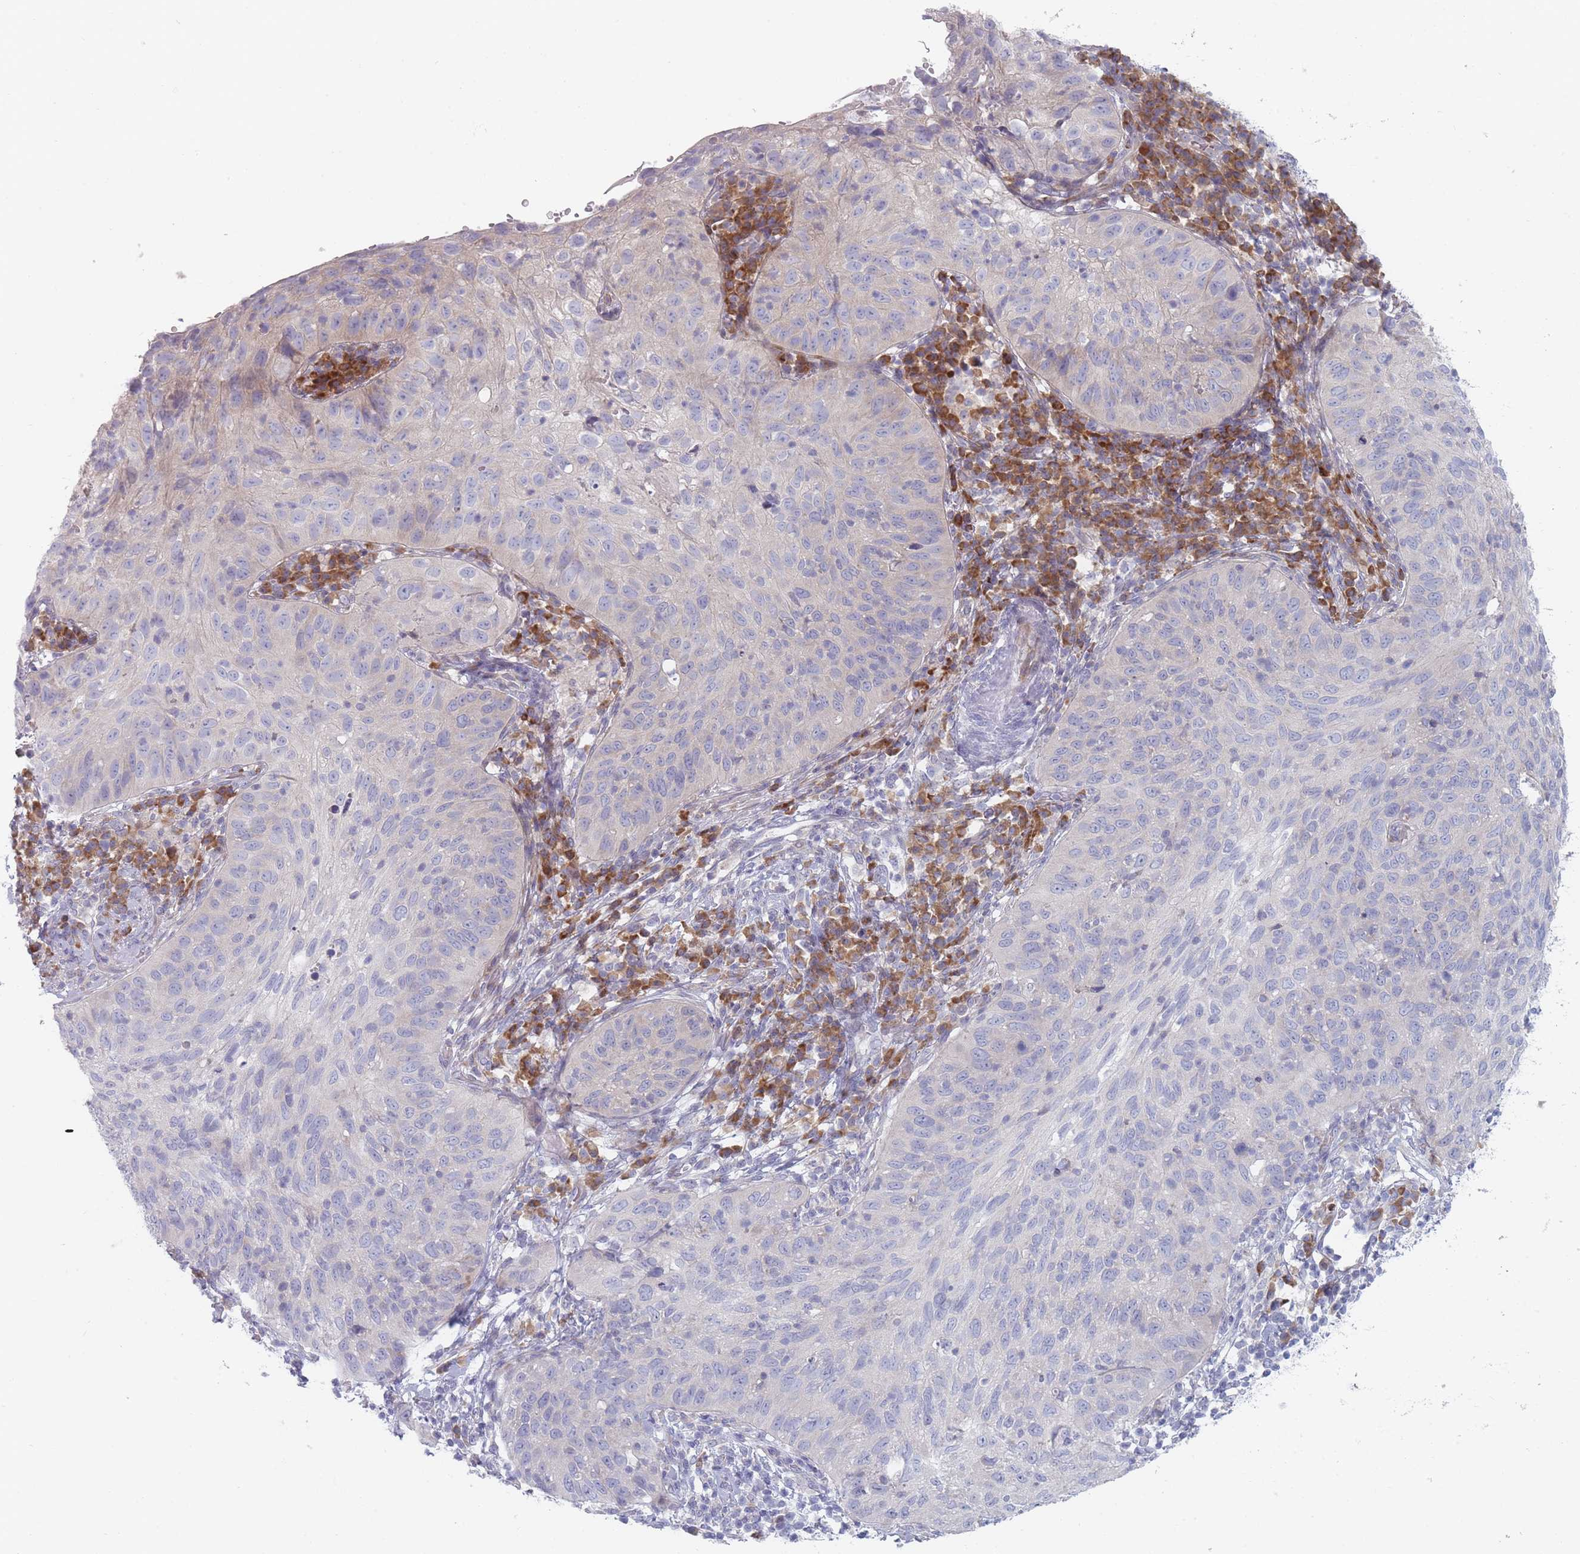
{"staining": {"intensity": "negative", "quantity": "none", "location": "none"}, "tissue": "cervical cancer", "cell_type": "Tumor cells", "image_type": "cancer", "snomed": [{"axis": "morphology", "description": "Squamous cell carcinoma, NOS"}, {"axis": "topography", "description": "Cervix"}], "caption": "Cervical squamous cell carcinoma was stained to show a protein in brown. There is no significant staining in tumor cells. Brightfield microscopy of immunohistochemistry (IHC) stained with DAB (3,3'-diaminobenzidine) (brown) and hematoxylin (blue), captured at high magnification.", "gene": "SPATS1", "patient": {"sex": "female", "age": 30}}